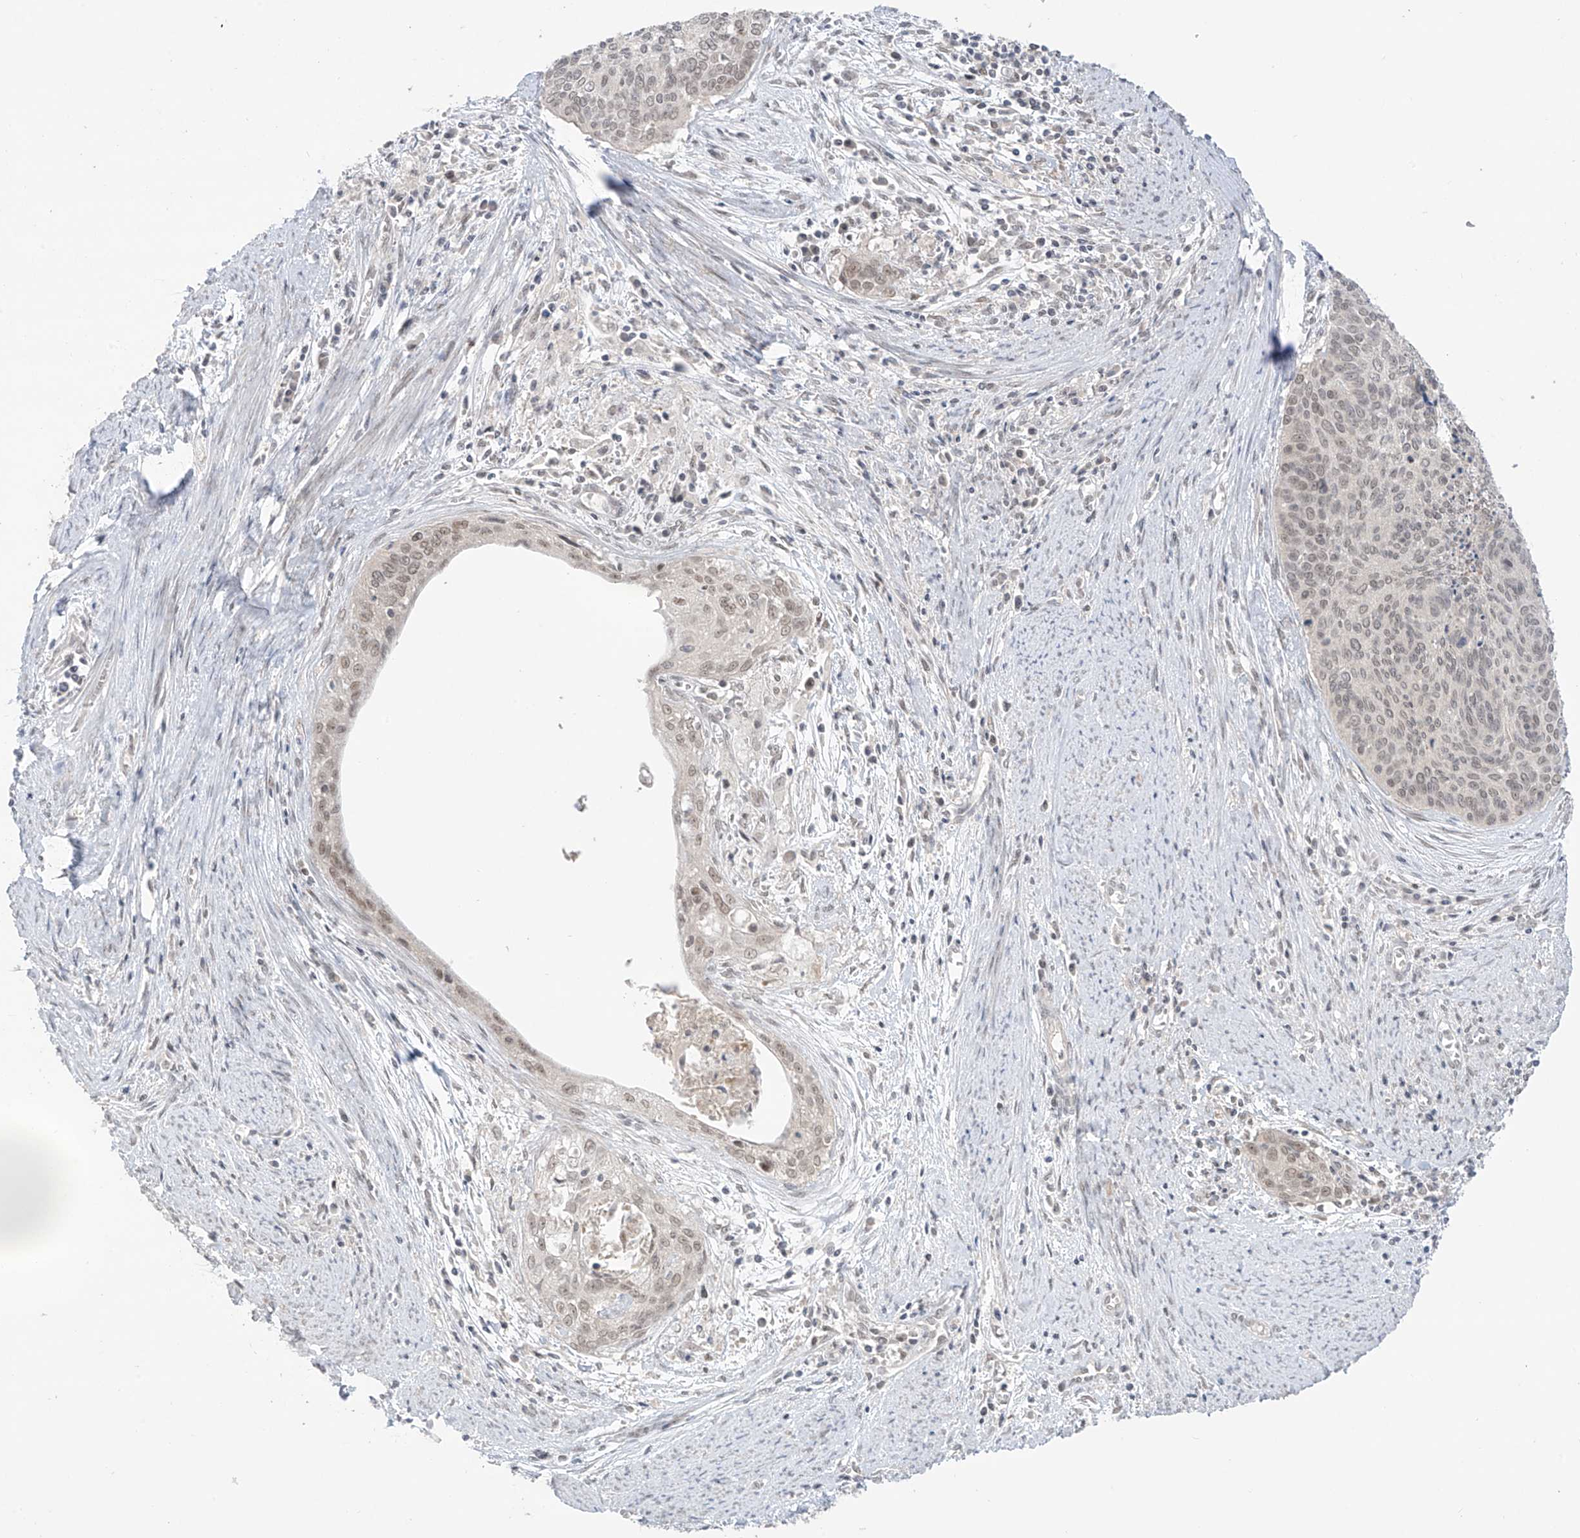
{"staining": {"intensity": "weak", "quantity": ">75%", "location": "nuclear"}, "tissue": "cervical cancer", "cell_type": "Tumor cells", "image_type": "cancer", "snomed": [{"axis": "morphology", "description": "Squamous cell carcinoma, NOS"}, {"axis": "topography", "description": "Cervix"}], "caption": "This photomicrograph displays IHC staining of human cervical cancer, with low weak nuclear expression in approximately >75% of tumor cells.", "gene": "OGT", "patient": {"sex": "female", "age": 55}}